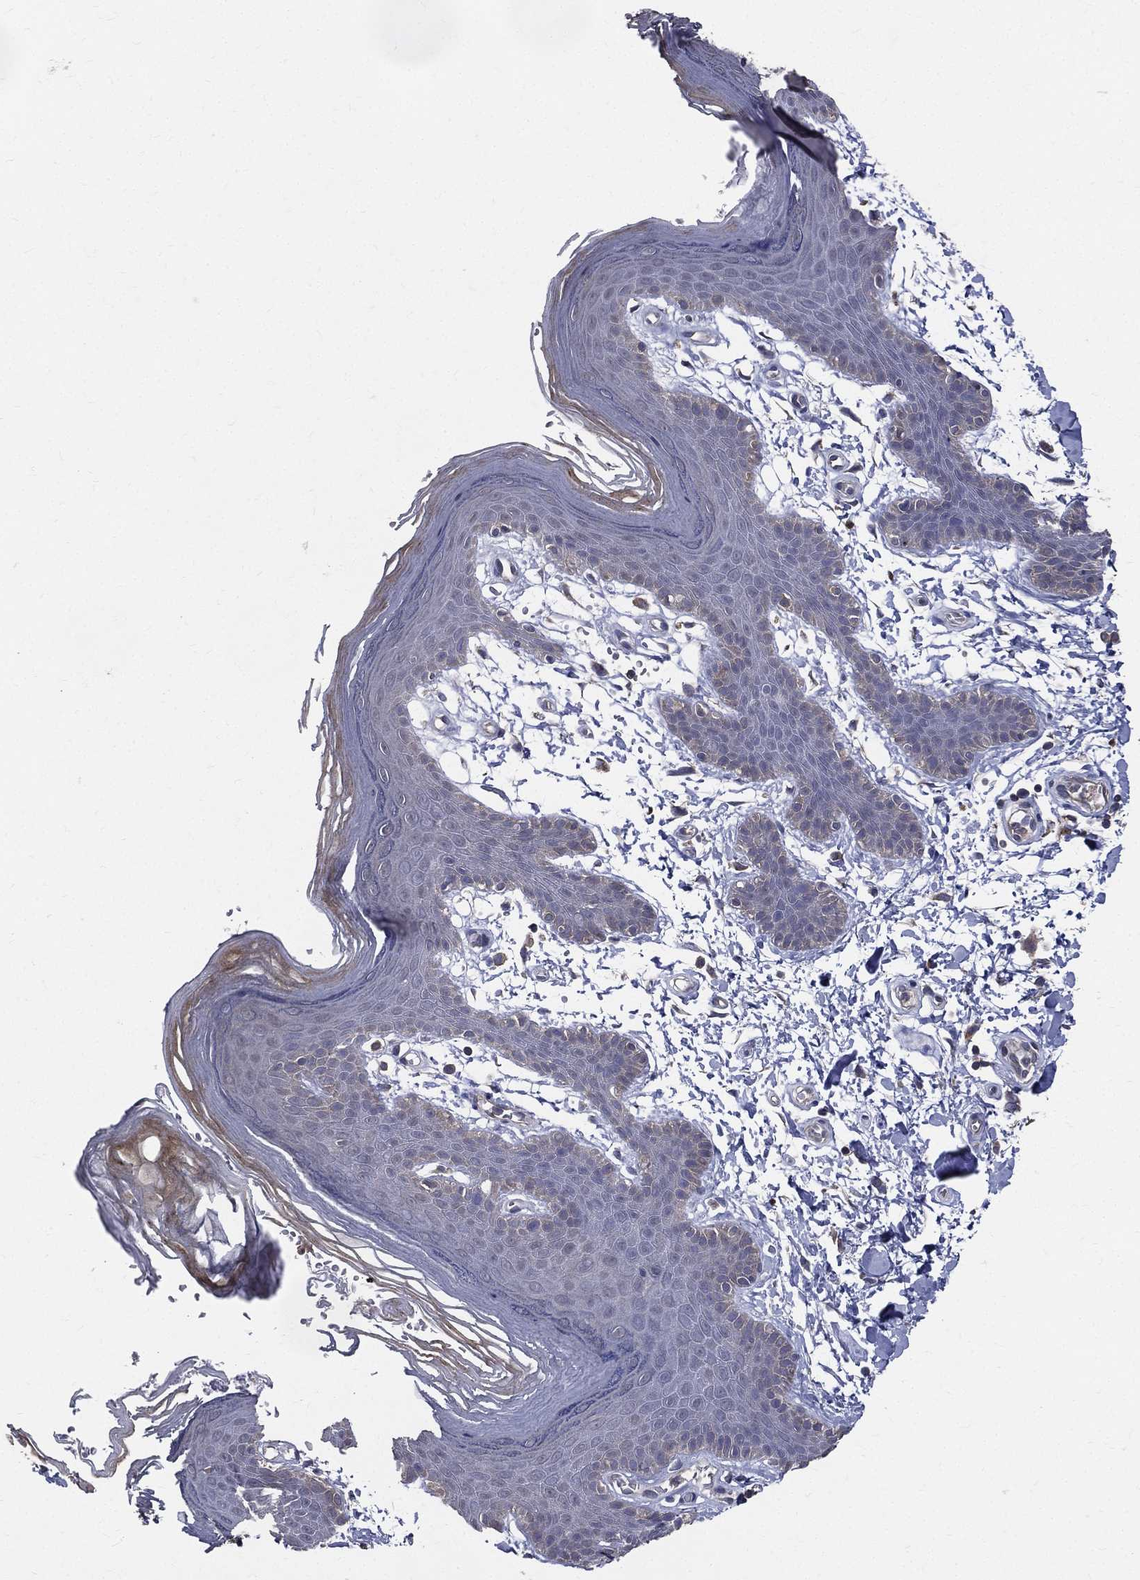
{"staining": {"intensity": "weak", "quantity": "<25%", "location": "cytoplasmic/membranous"}, "tissue": "skin", "cell_type": "Epidermal cells", "image_type": "normal", "snomed": [{"axis": "morphology", "description": "Normal tissue, NOS"}, {"axis": "topography", "description": "Anal"}], "caption": "An immunohistochemistry (IHC) photomicrograph of benign skin is shown. There is no staining in epidermal cells of skin. (Stains: DAB immunohistochemistry (IHC) with hematoxylin counter stain, Microscopy: brightfield microscopy at high magnification).", "gene": "SERPINB2", "patient": {"sex": "male", "age": 53}}